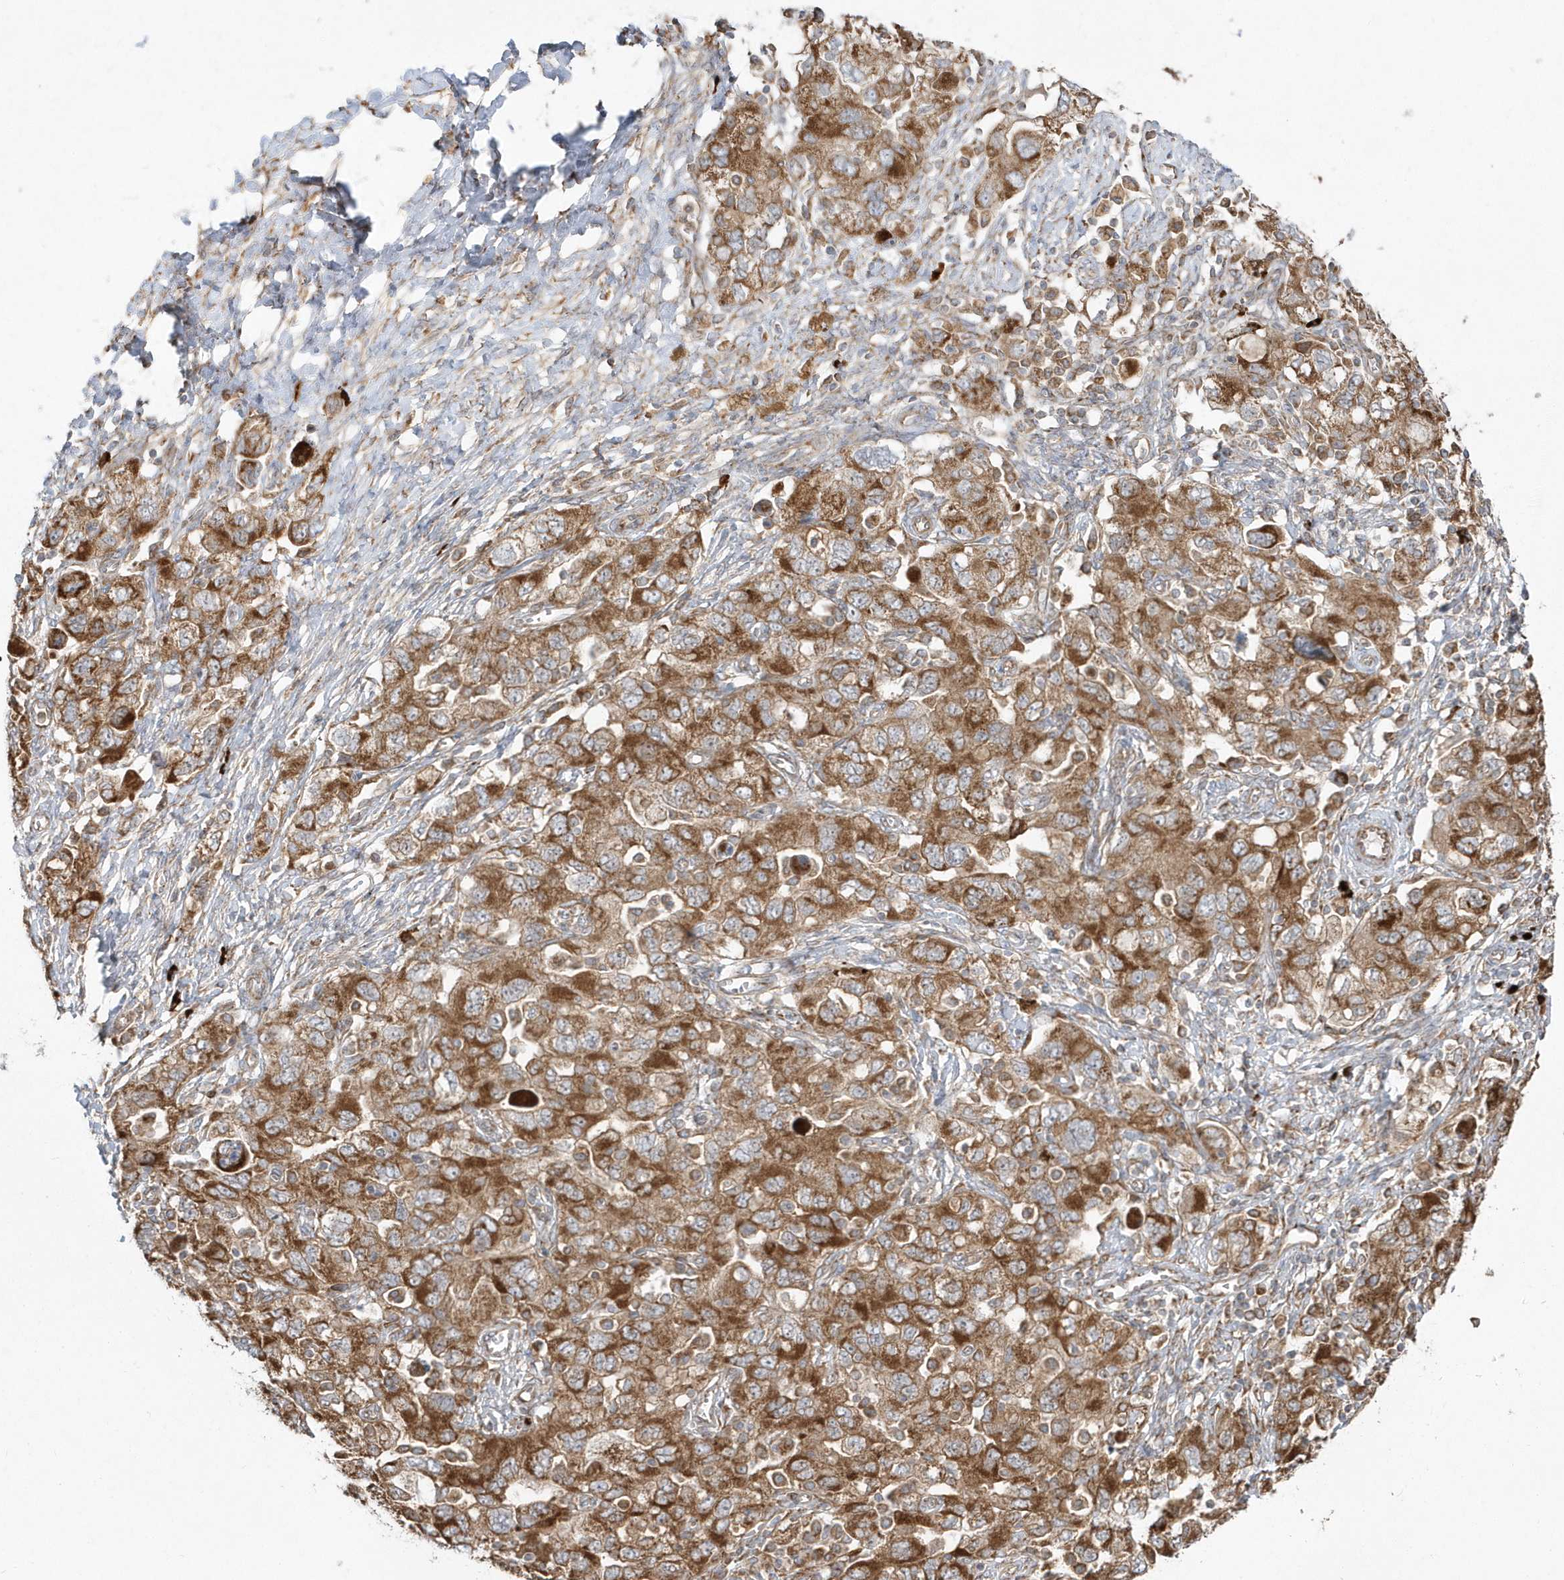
{"staining": {"intensity": "moderate", "quantity": ">75%", "location": "cytoplasmic/membranous"}, "tissue": "ovarian cancer", "cell_type": "Tumor cells", "image_type": "cancer", "snomed": [{"axis": "morphology", "description": "Carcinoma, NOS"}, {"axis": "morphology", "description": "Cystadenocarcinoma, serous, NOS"}, {"axis": "topography", "description": "Ovary"}], "caption": "Brown immunohistochemical staining in human ovarian cancer (serous cystadenocarcinoma) demonstrates moderate cytoplasmic/membranous expression in about >75% of tumor cells.", "gene": "SH3BP2", "patient": {"sex": "female", "age": 69}}